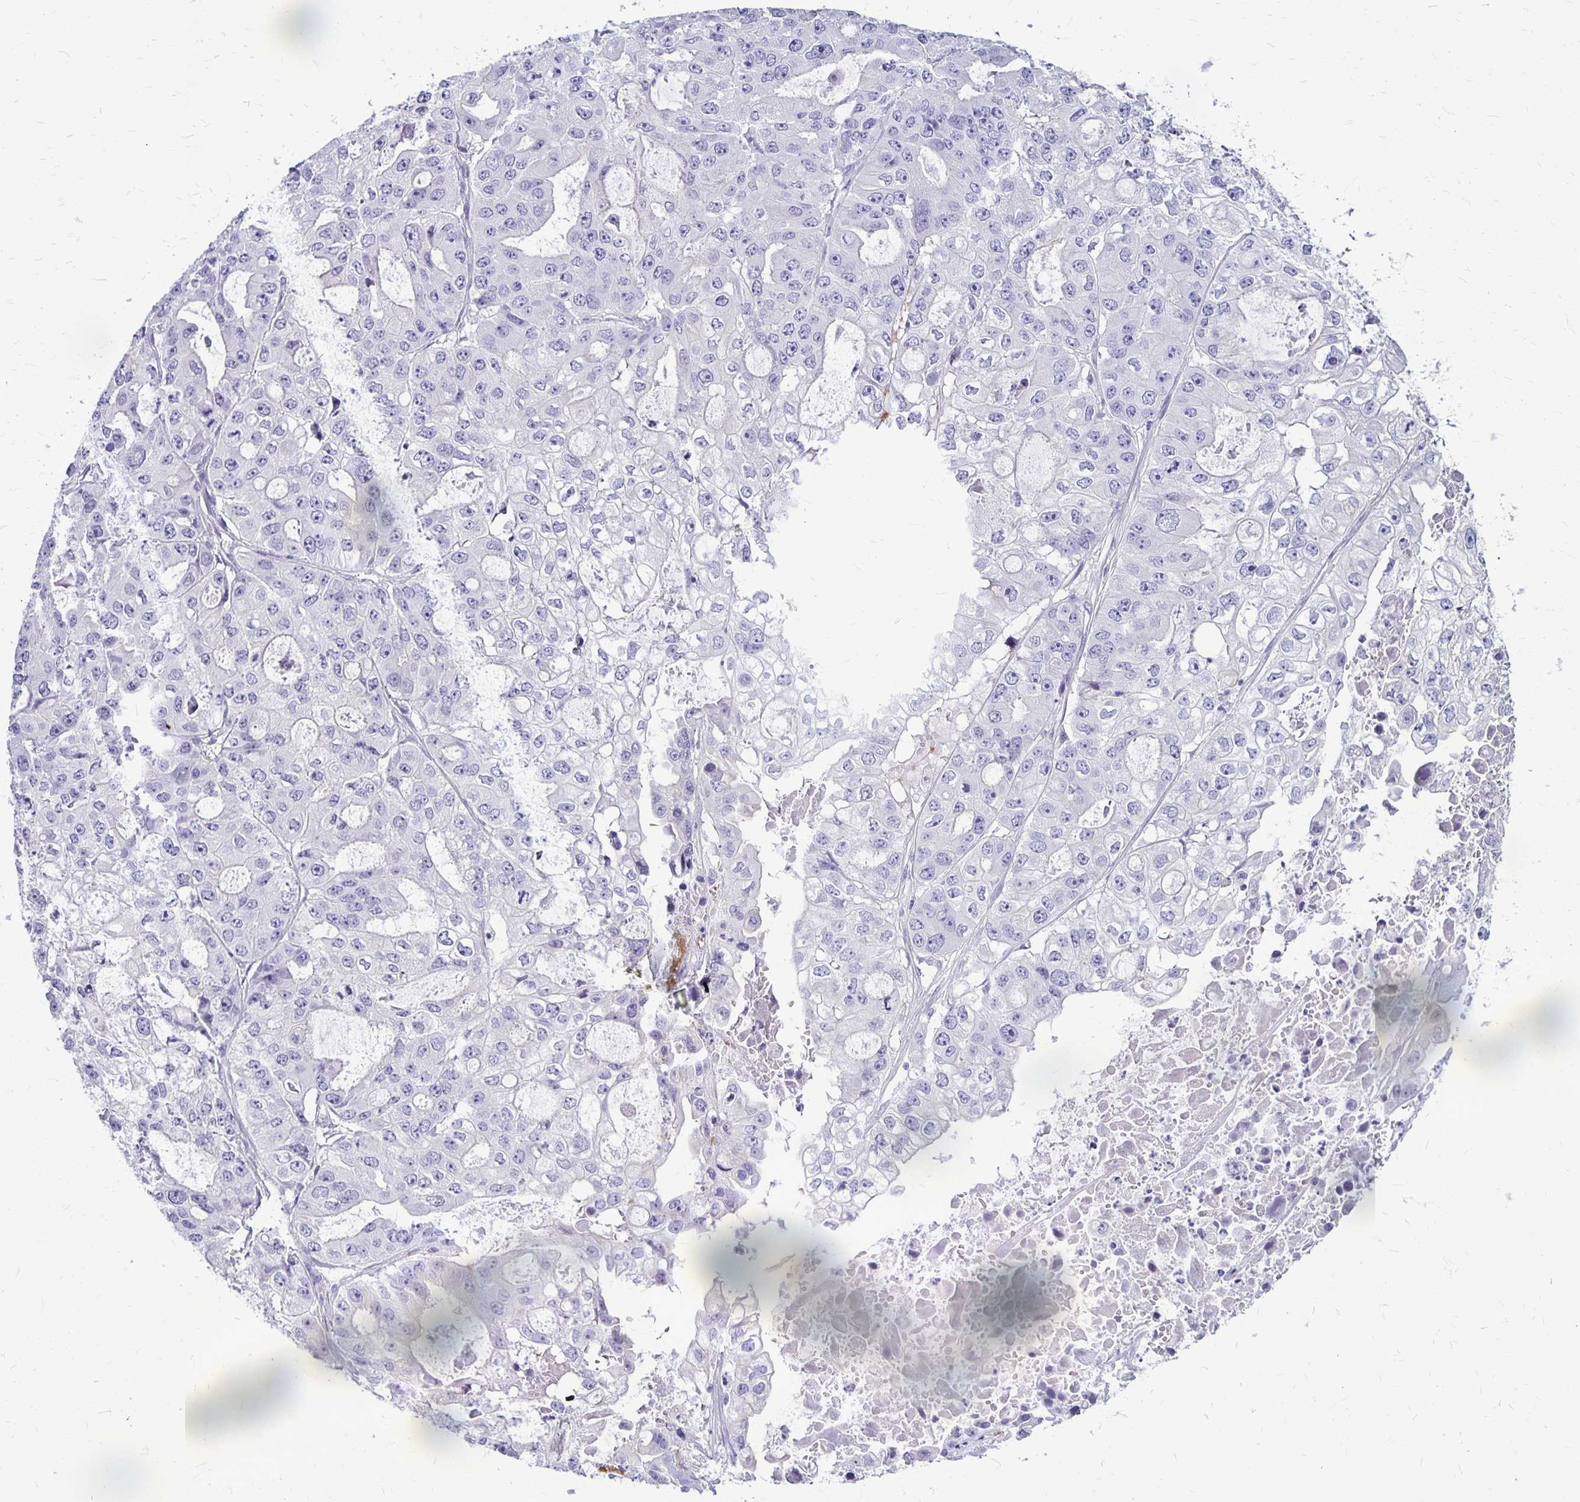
{"staining": {"intensity": "negative", "quantity": "none", "location": "none"}, "tissue": "ovarian cancer", "cell_type": "Tumor cells", "image_type": "cancer", "snomed": [{"axis": "morphology", "description": "Cystadenocarcinoma, serous, NOS"}, {"axis": "topography", "description": "Ovary"}], "caption": "This is an IHC photomicrograph of ovarian cancer (serous cystadenocarcinoma). There is no positivity in tumor cells.", "gene": "GP9", "patient": {"sex": "female", "age": 56}}